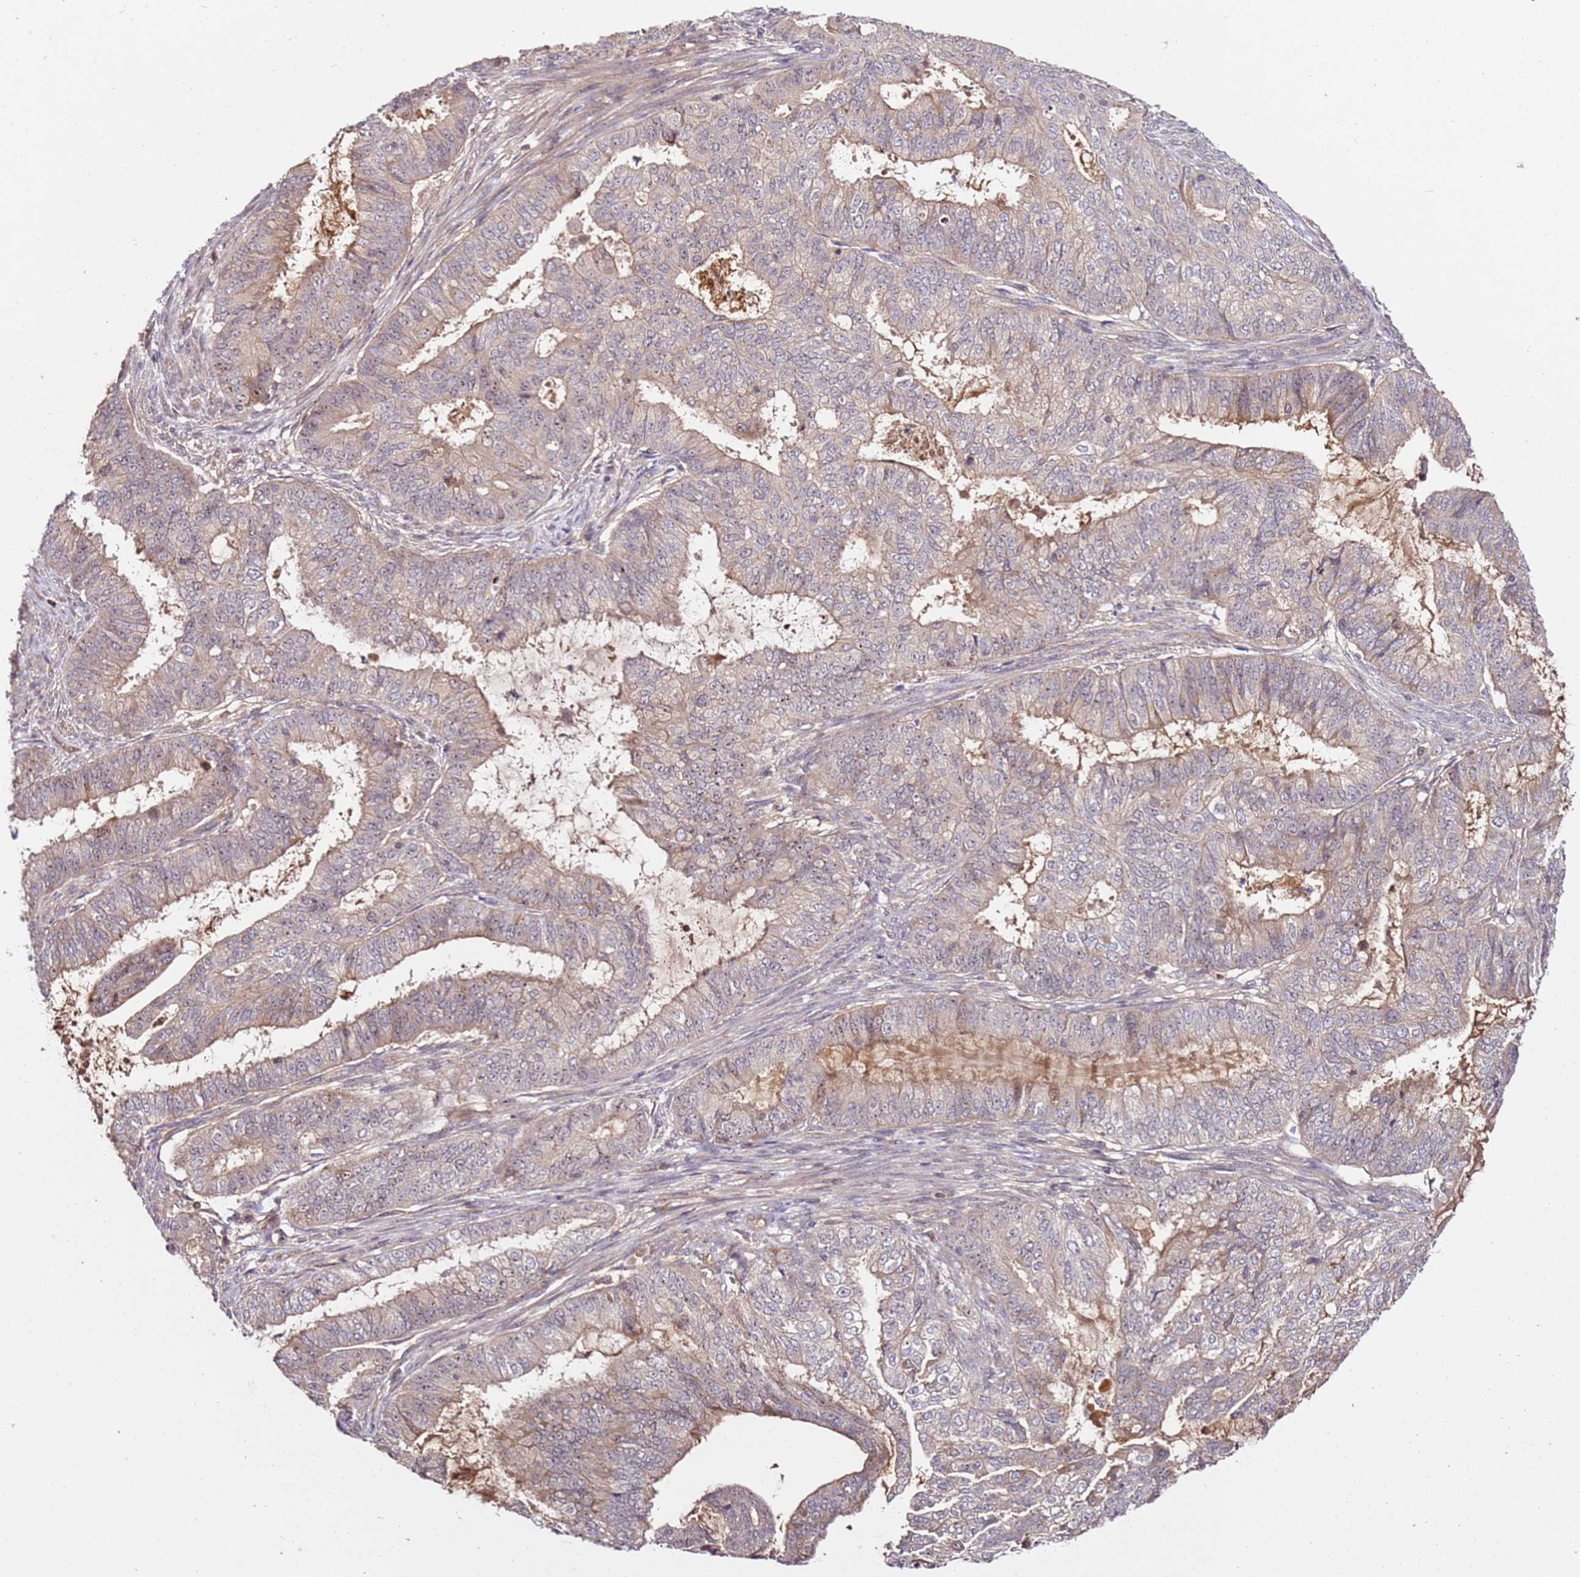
{"staining": {"intensity": "weak", "quantity": "<25%", "location": "cytoplasmic/membranous,nuclear"}, "tissue": "endometrial cancer", "cell_type": "Tumor cells", "image_type": "cancer", "snomed": [{"axis": "morphology", "description": "Adenocarcinoma, NOS"}, {"axis": "topography", "description": "Endometrium"}], "caption": "An immunohistochemistry (IHC) histopathology image of endometrial cancer is shown. There is no staining in tumor cells of endometrial cancer. (DAB immunohistochemistry visualized using brightfield microscopy, high magnification).", "gene": "DDX27", "patient": {"sex": "female", "age": 51}}